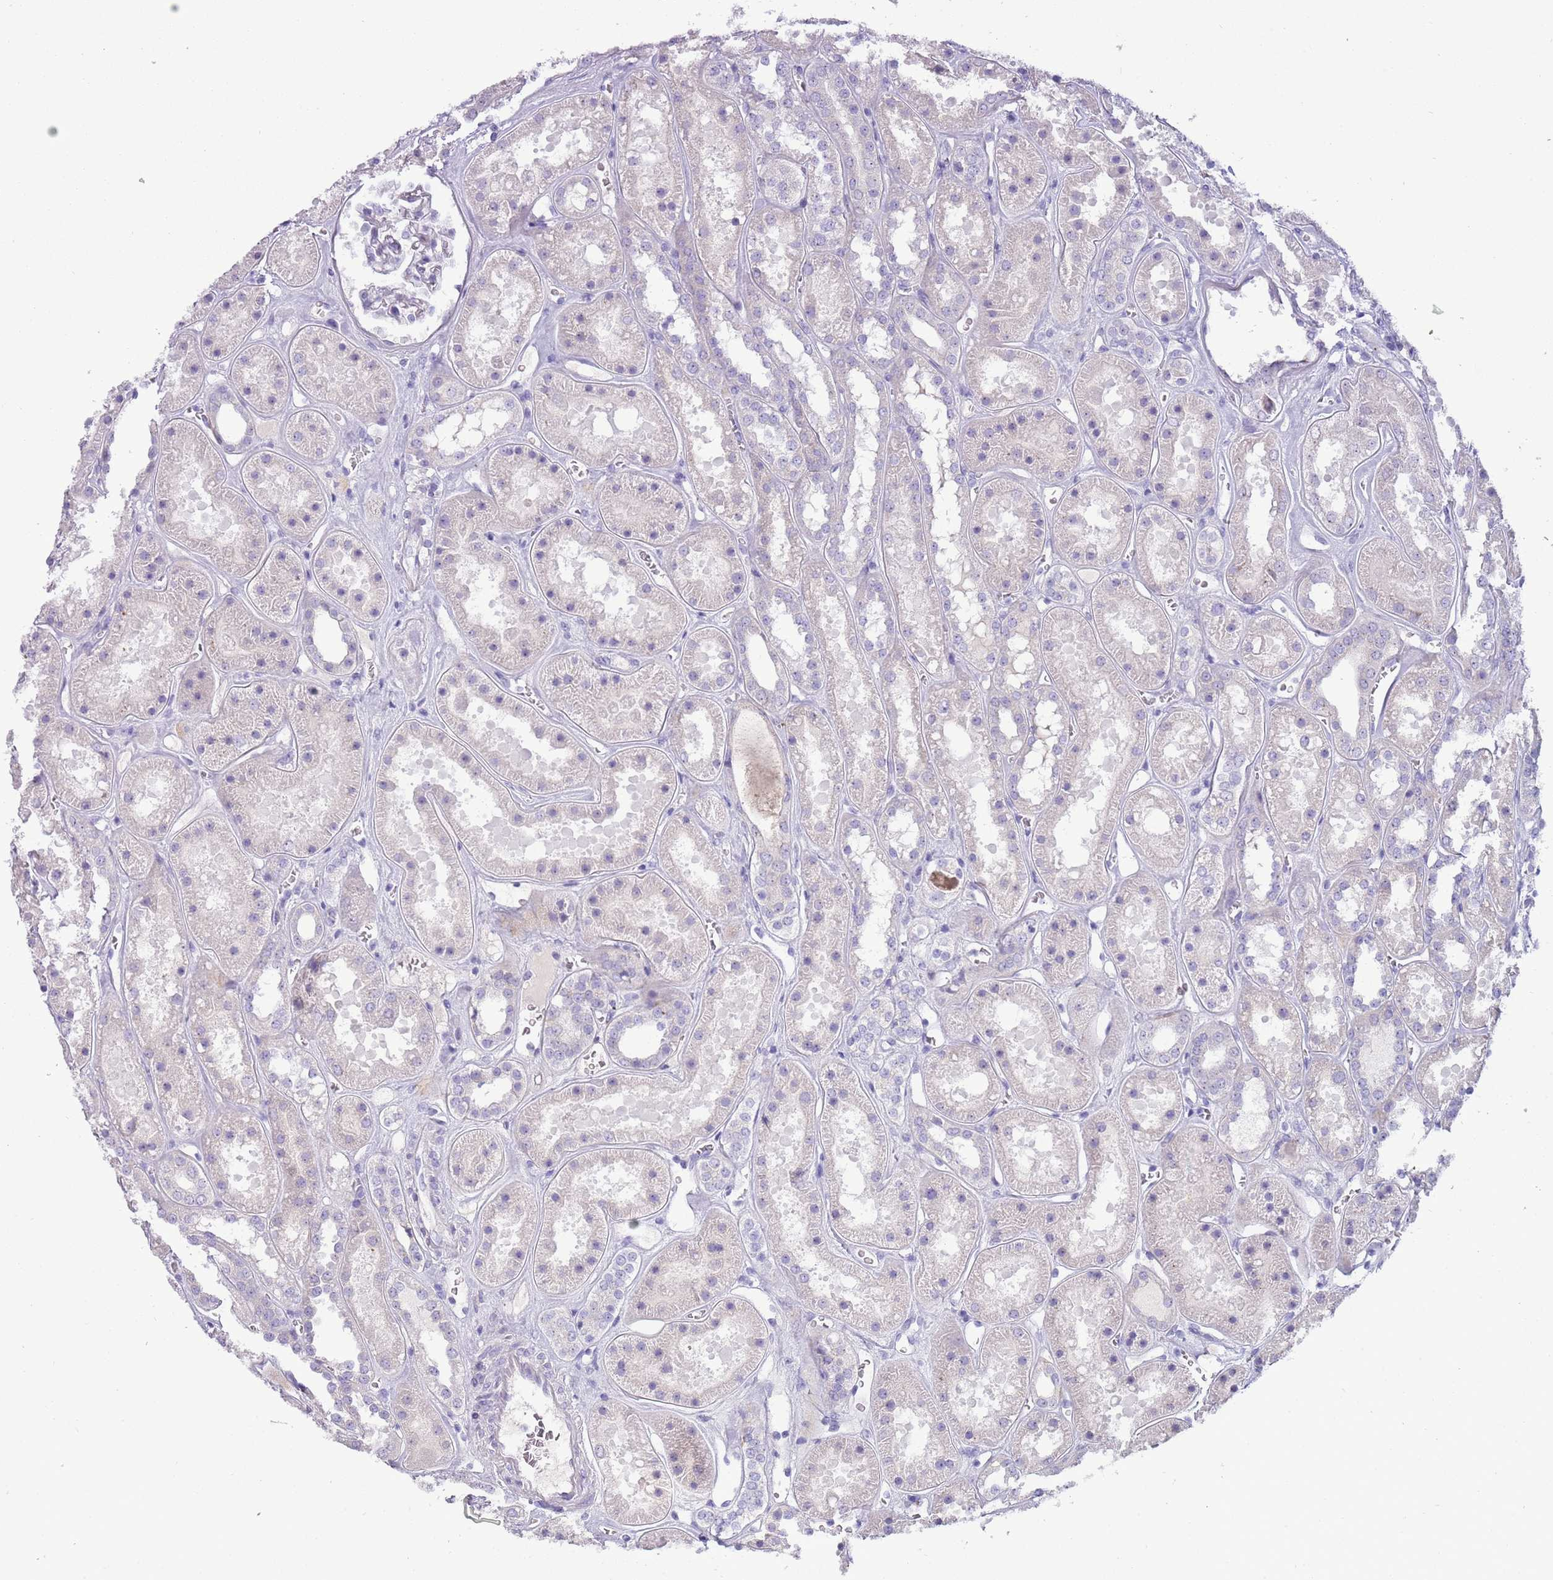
{"staining": {"intensity": "negative", "quantity": "none", "location": "none"}, "tissue": "kidney", "cell_type": "Cells in glomeruli", "image_type": "normal", "snomed": [{"axis": "morphology", "description": "Normal tissue, NOS"}, {"axis": "topography", "description": "Kidney"}], "caption": "This is an IHC image of unremarkable kidney. There is no staining in cells in glomeruli.", "gene": "NBPF4", "patient": {"sex": "female", "age": 41}}